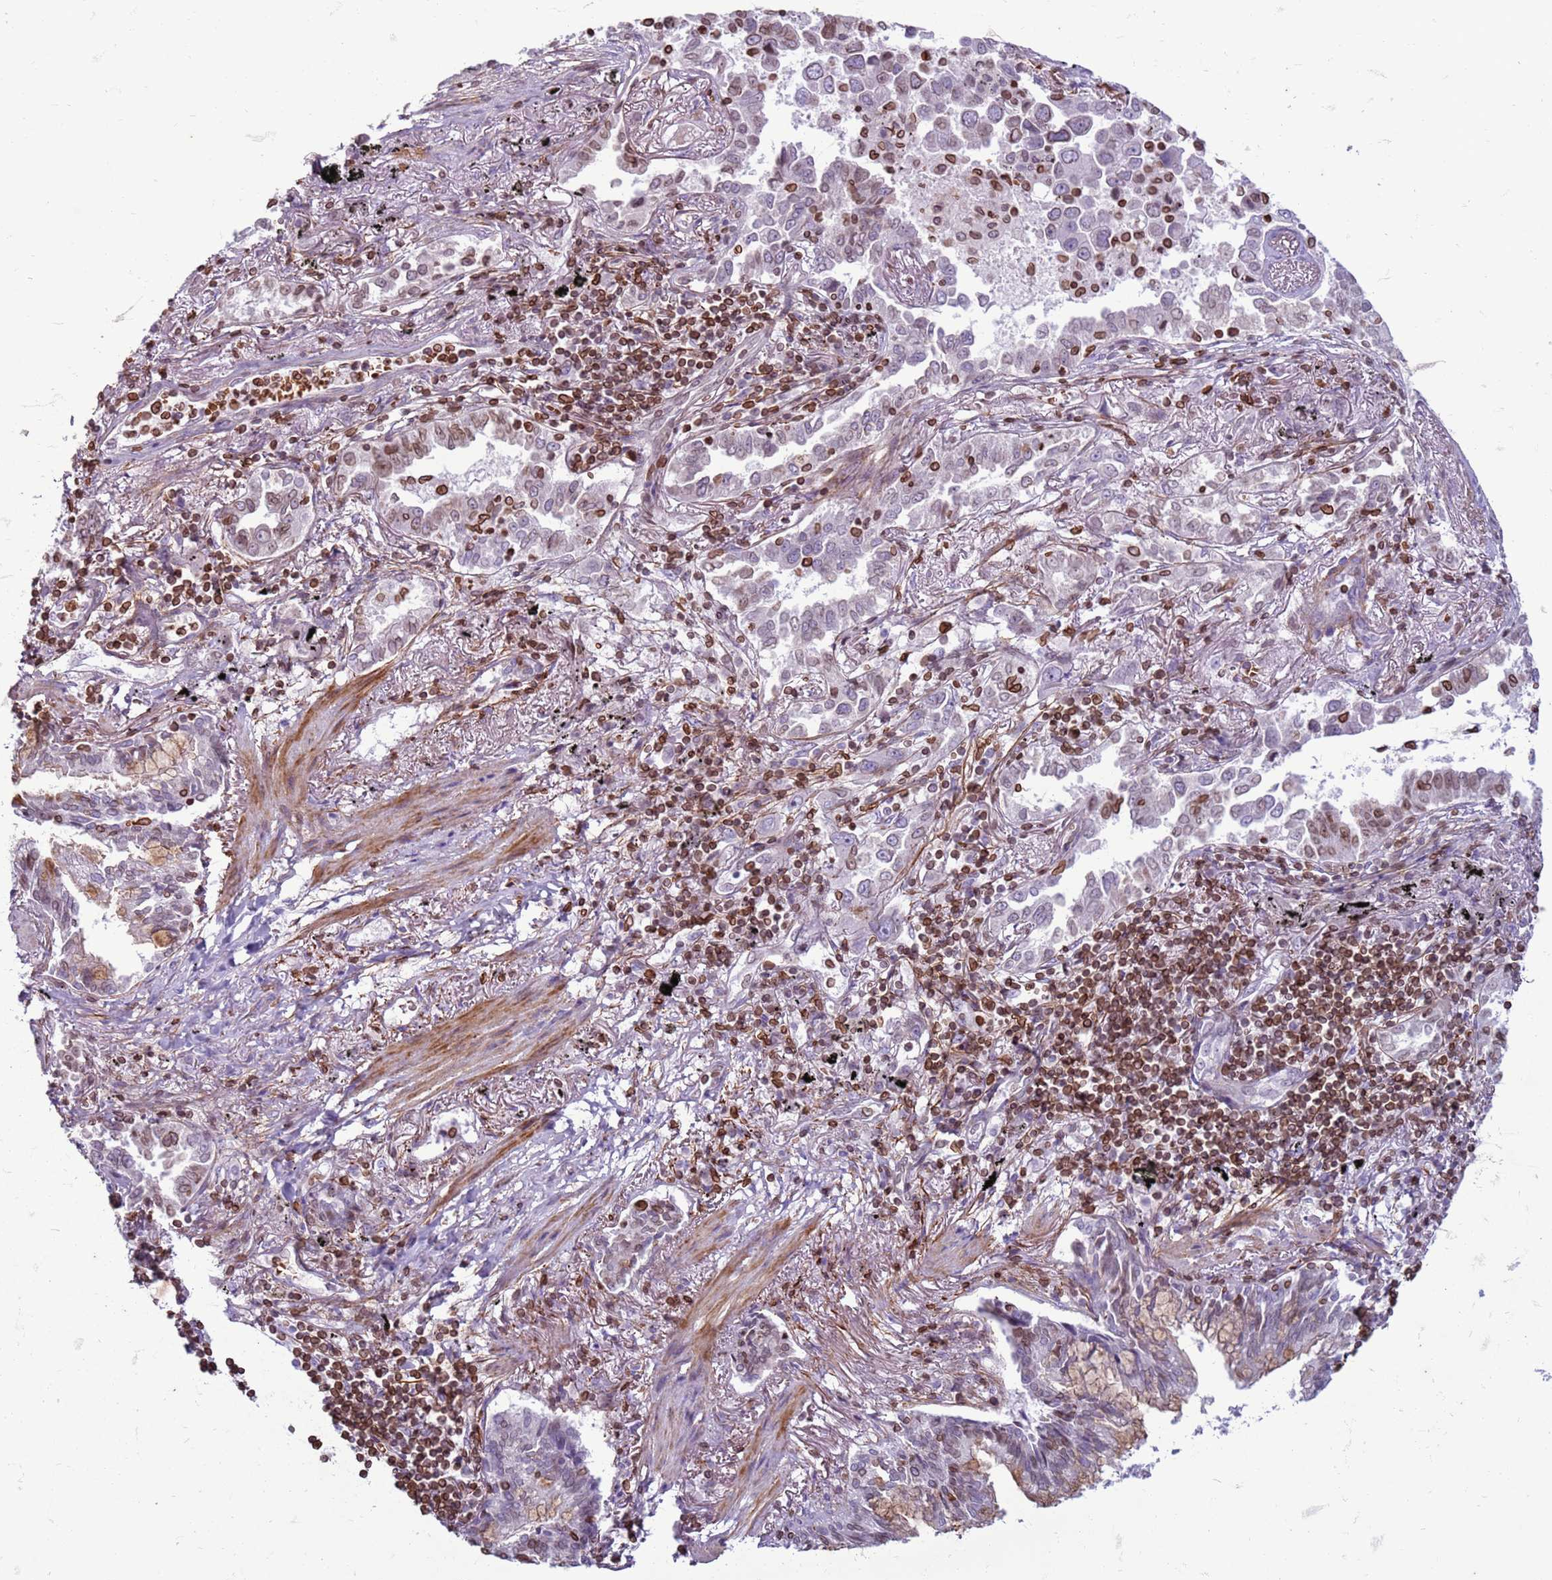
{"staining": {"intensity": "moderate", "quantity": "25%-75%", "location": "cytoplasmic/membranous,nuclear"}, "tissue": "lung cancer", "cell_type": "Tumor cells", "image_type": "cancer", "snomed": [{"axis": "morphology", "description": "Adenocarcinoma, NOS"}, {"axis": "topography", "description": "Lung"}], "caption": "IHC histopathology image of neoplastic tissue: adenocarcinoma (lung) stained using IHC demonstrates medium levels of moderate protein expression localized specifically in the cytoplasmic/membranous and nuclear of tumor cells, appearing as a cytoplasmic/membranous and nuclear brown color.", "gene": "METTL25B", "patient": {"sex": "male", "age": 67}}